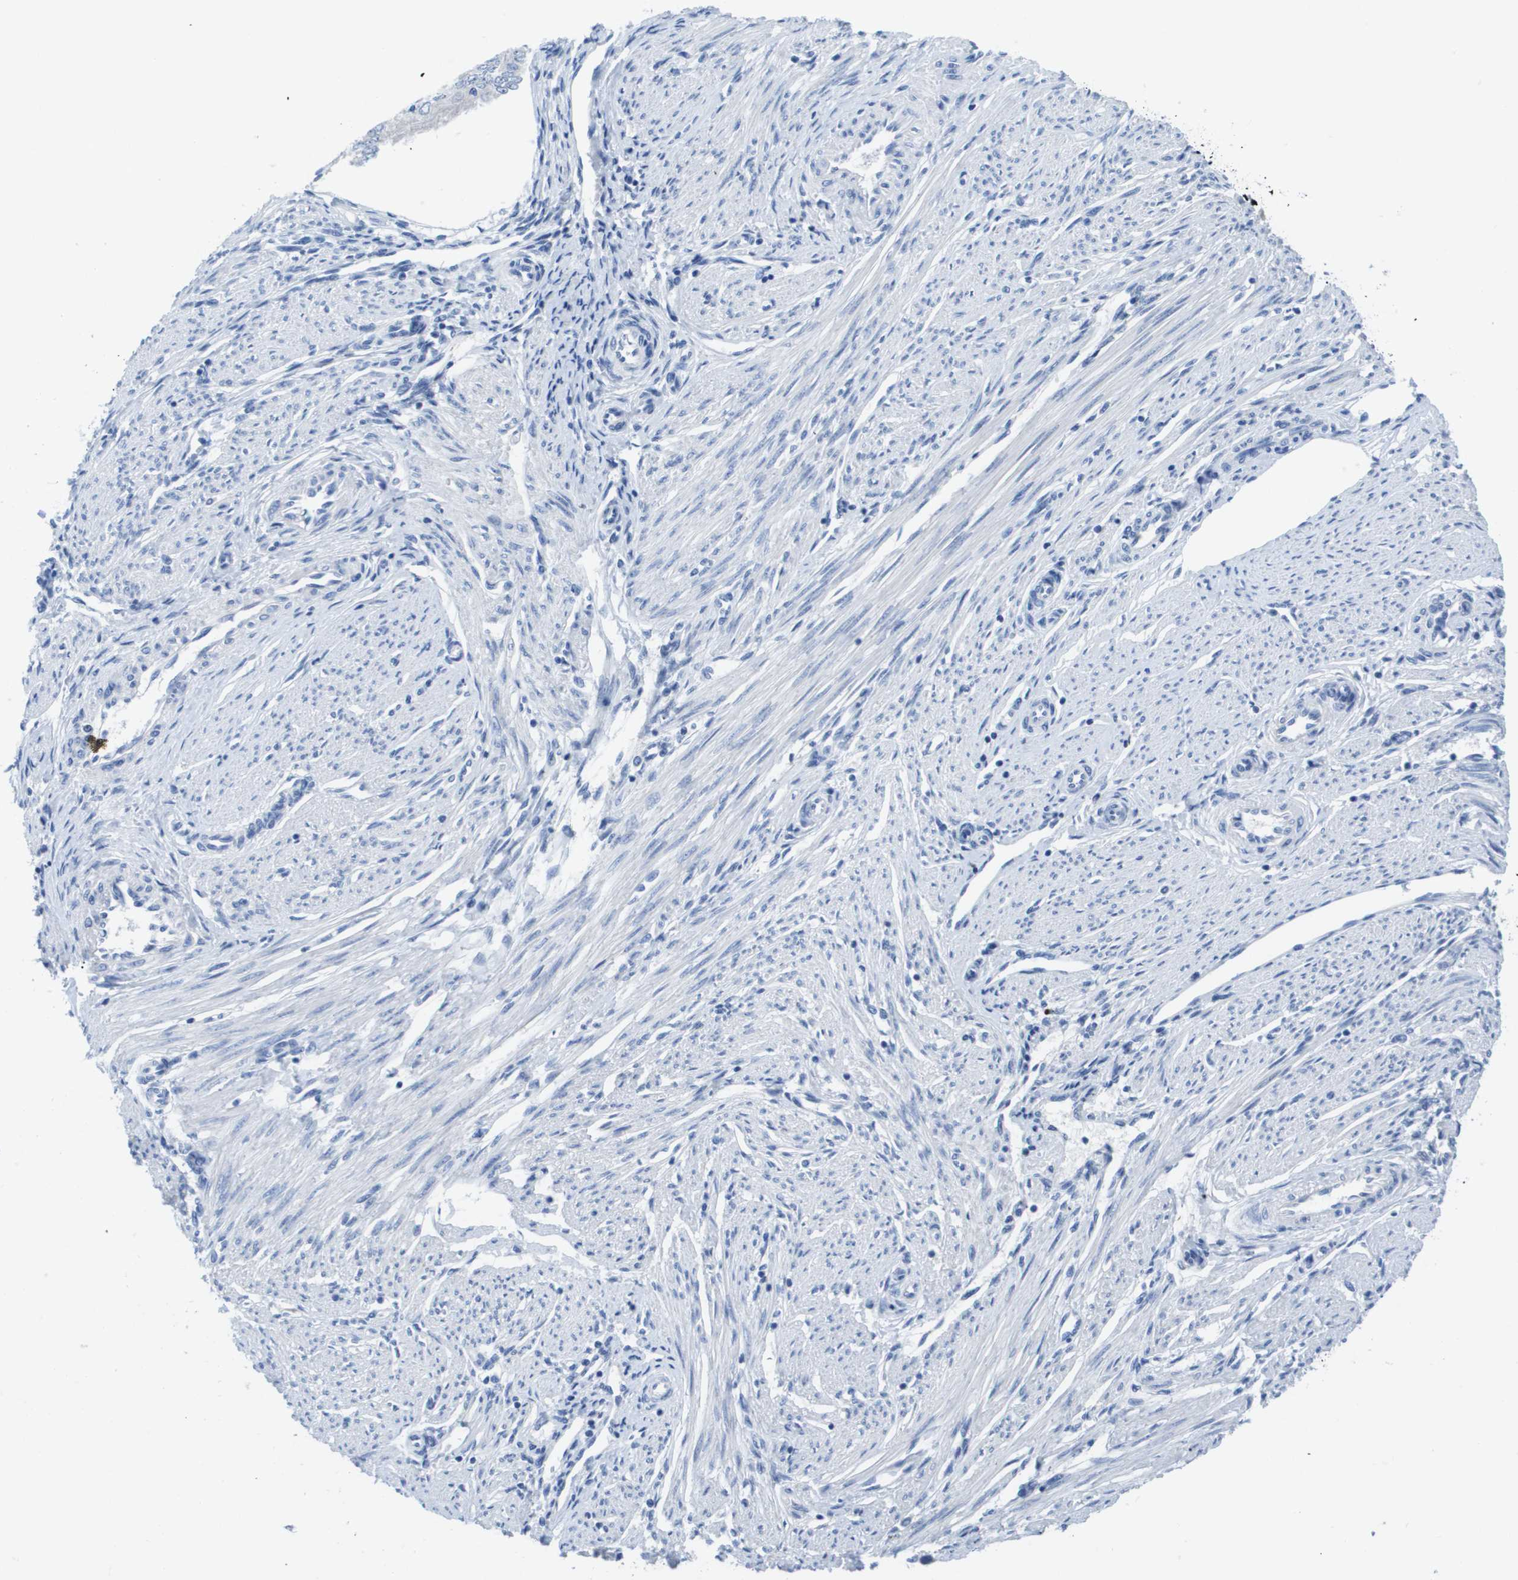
{"staining": {"intensity": "negative", "quantity": "none", "location": "none"}, "tissue": "endometrial cancer", "cell_type": "Tumor cells", "image_type": "cancer", "snomed": [{"axis": "morphology", "description": "Adenocarcinoma, NOS"}, {"axis": "topography", "description": "Endometrium"}], "caption": "DAB (3,3'-diaminobenzidine) immunohistochemical staining of endometrial cancer (adenocarcinoma) exhibits no significant staining in tumor cells.", "gene": "MS4A1", "patient": {"sex": "female", "age": 53}}